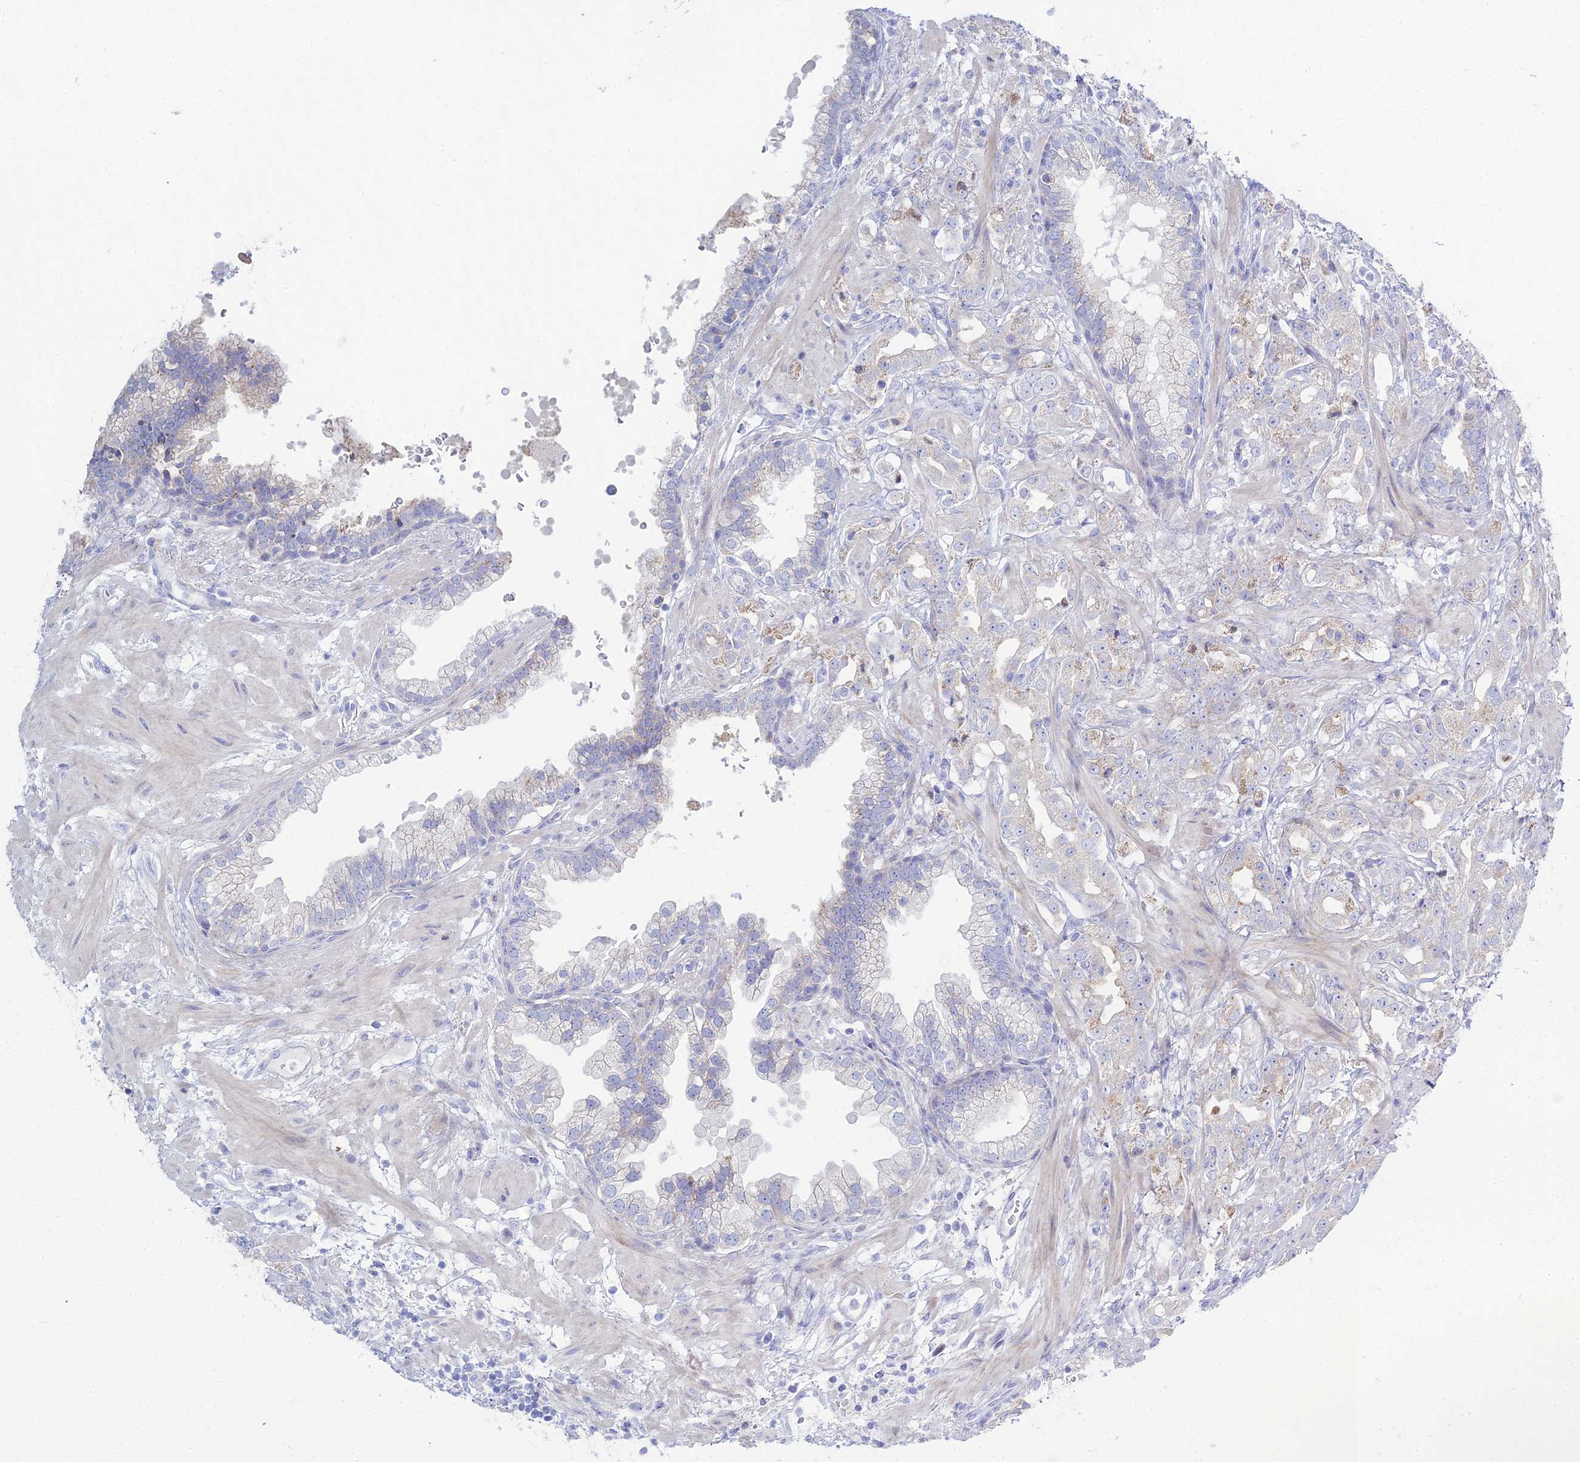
{"staining": {"intensity": "negative", "quantity": "none", "location": "none"}, "tissue": "prostate cancer", "cell_type": "Tumor cells", "image_type": "cancer", "snomed": [{"axis": "morphology", "description": "Adenocarcinoma, High grade"}, {"axis": "topography", "description": "Prostate"}], "caption": "Protein analysis of prostate cancer reveals no significant positivity in tumor cells.", "gene": "DHX34", "patient": {"sex": "male", "age": 63}}